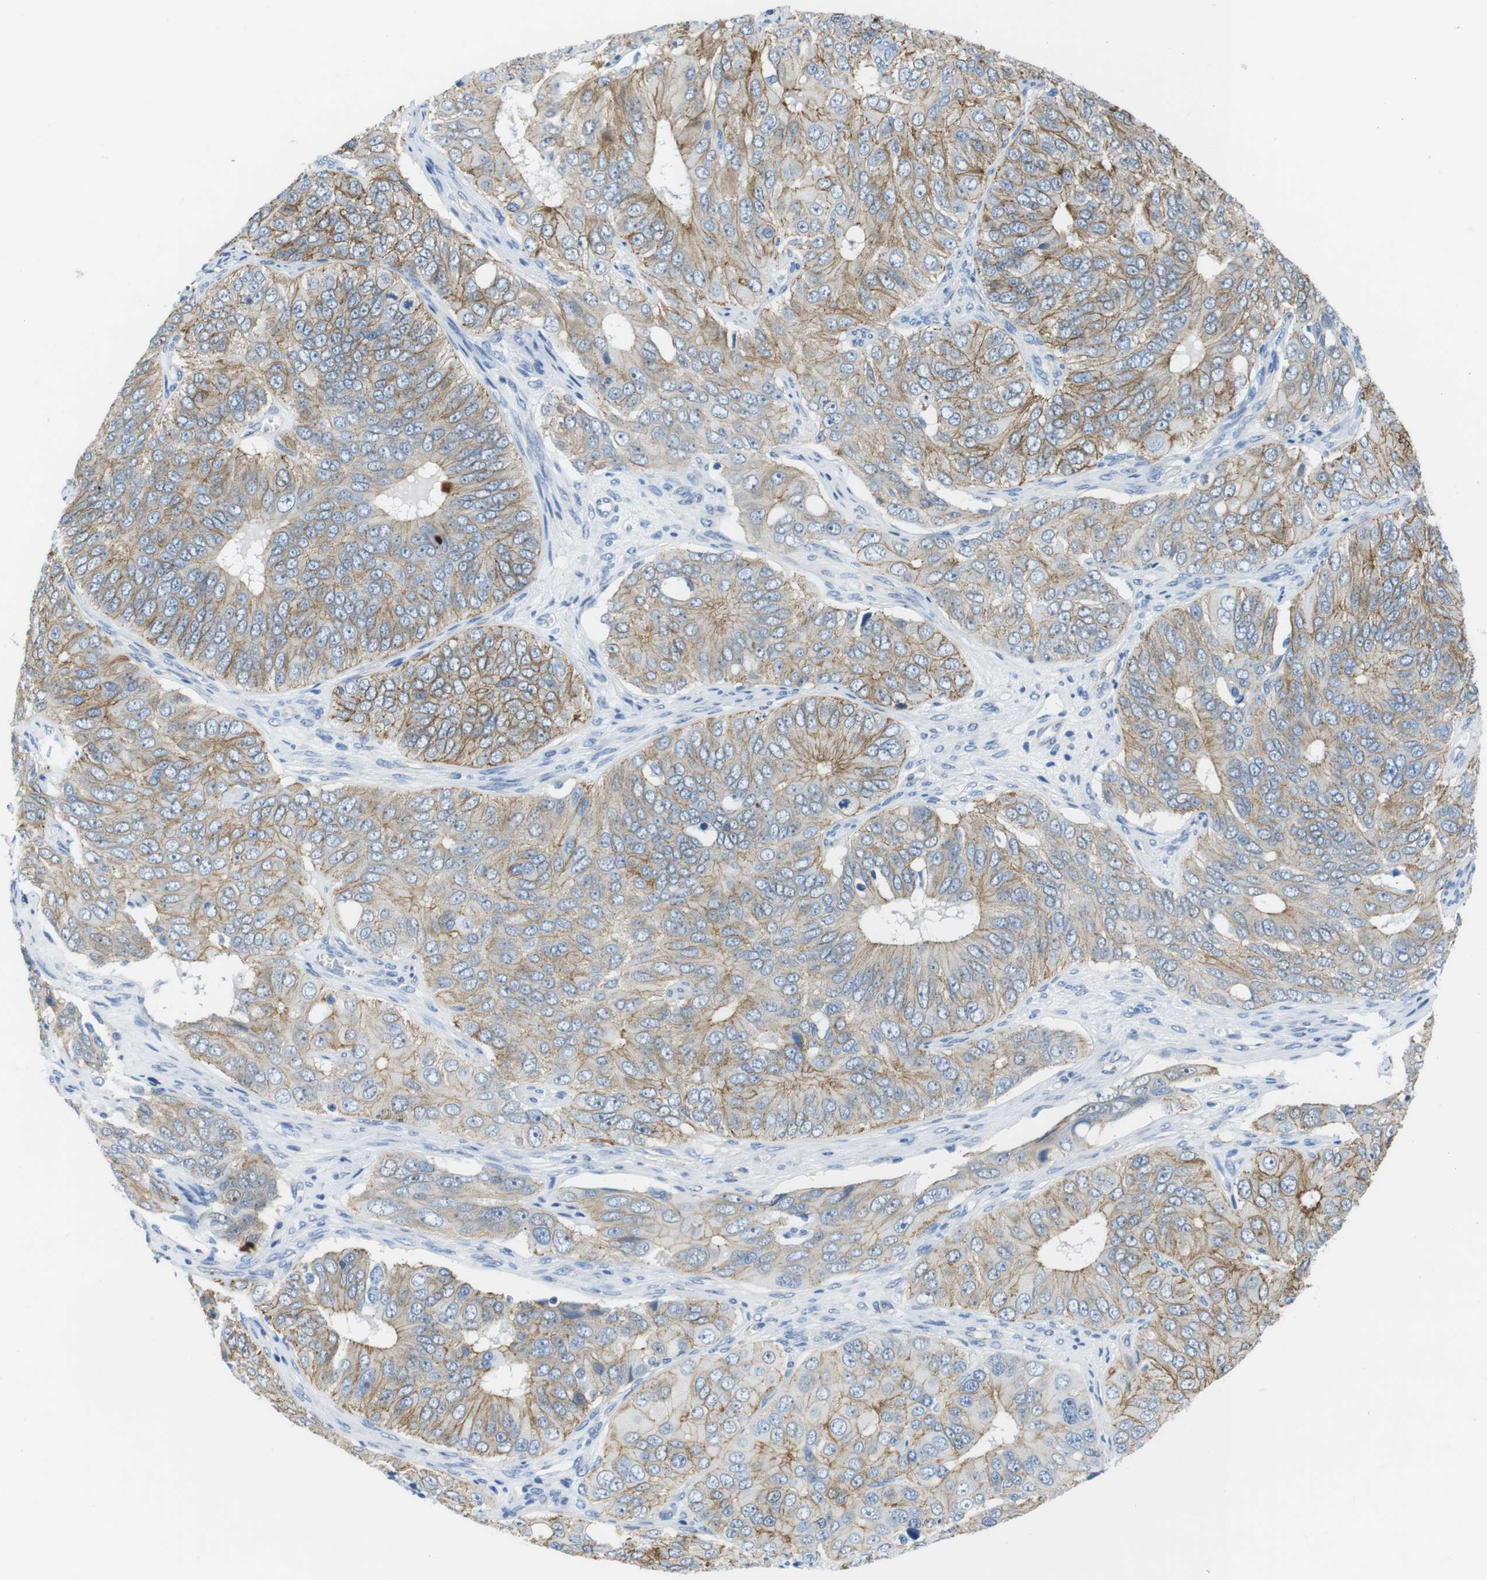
{"staining": {"intensity": "moderate", "quantity": ">75%", "location": "cytoplasmic/membranous"}, "tissue": "ovarian cancer", "cell_type": "Tumor cells", "image_type": "cancer", "snomed": [{"axis": "morphology", "description": "Carcinoma, endometroid"}, {"axis": "topography", "description": "Ovary"}], "caption": "This is an image of IHC staining of ovarian cancer (endometroid carcinoma), which shows moderate expression in the cytoplasmic/membranous of tumor cells.", "gene": "SLC6A6", "patient": {"sex": "female", "age": 51}}